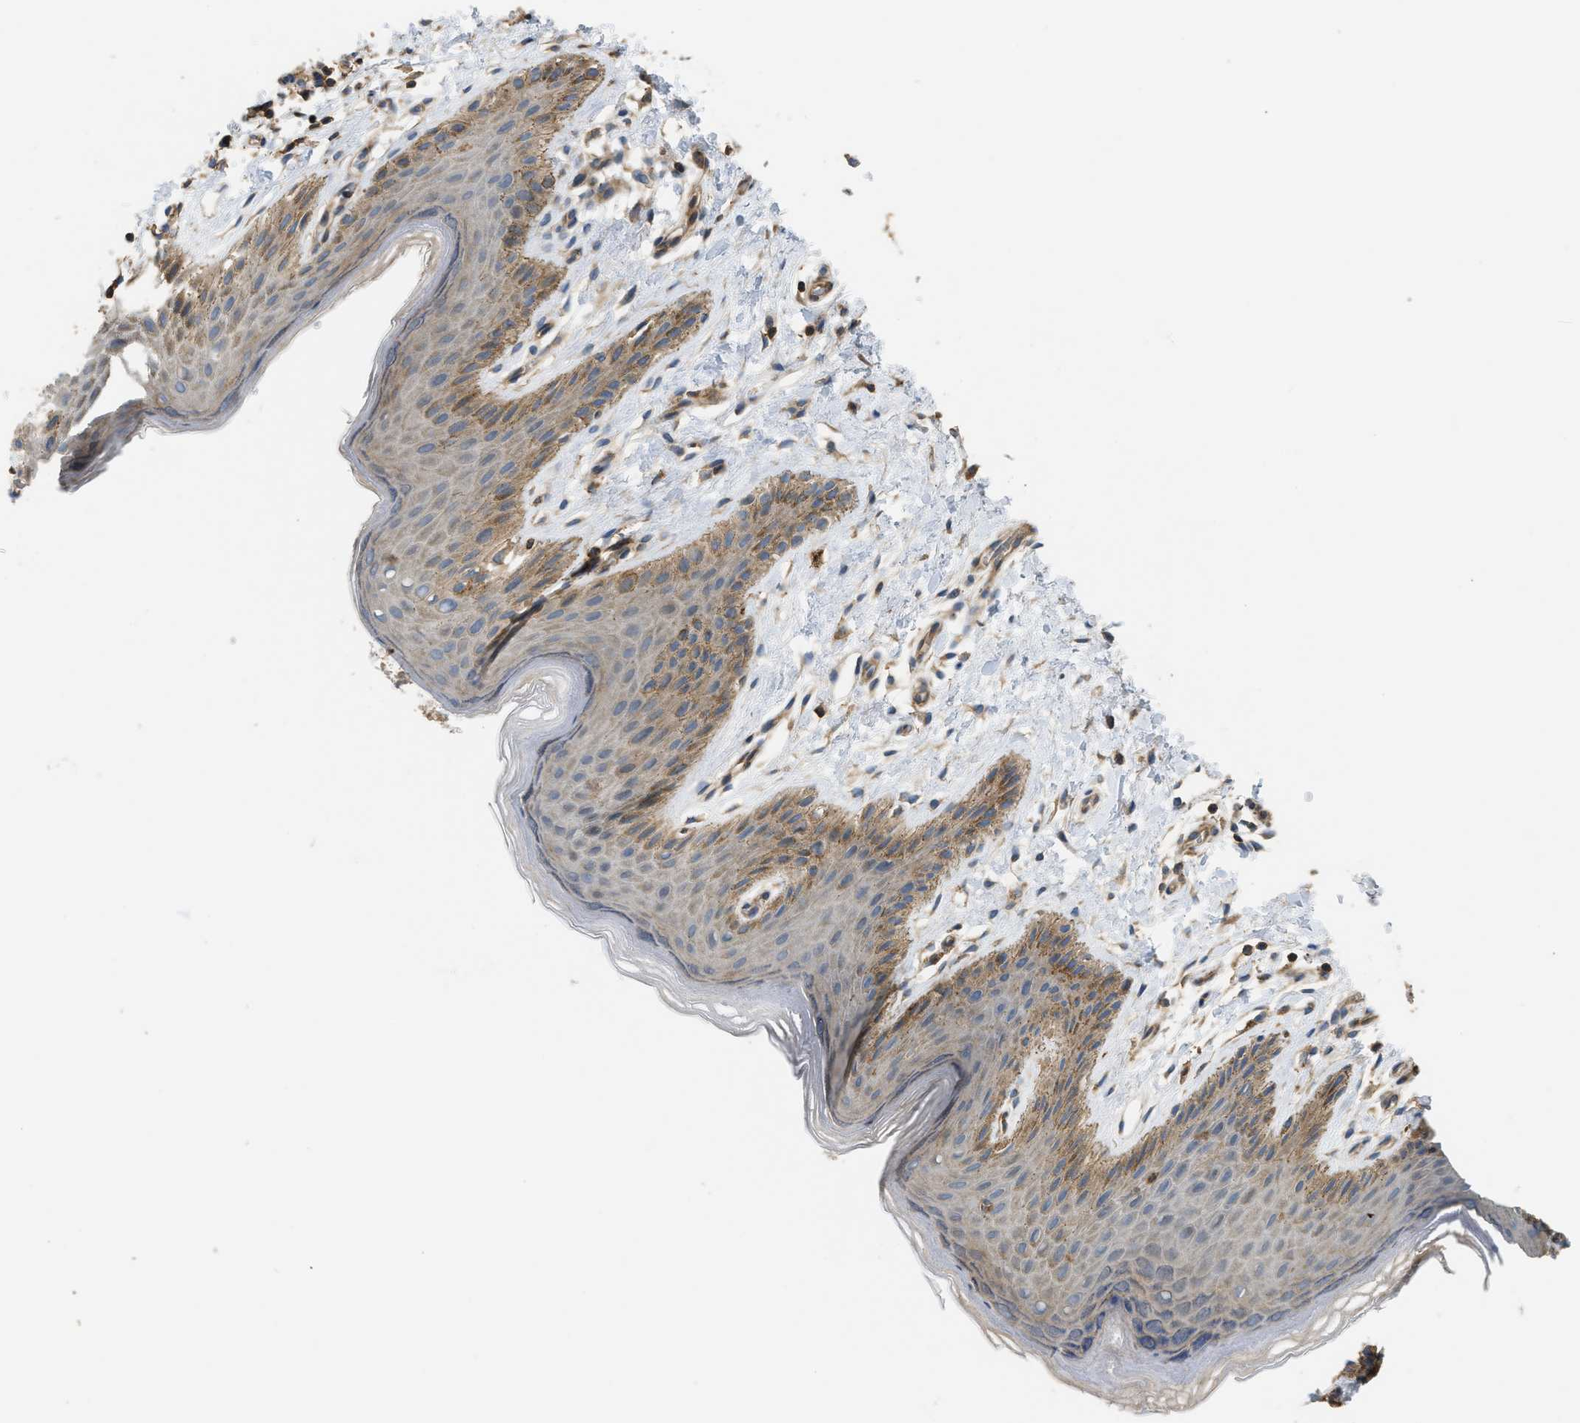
{"staining": {"intensity": "moderate", "quantity": "25%-75%", "location": "cytoplasmic/membranous"}, "tissue": "skin", "cell_type": "Epidermal cells", "image_type": "normal", "snomed": [{"axis": "morphology", "description": "Normal tissue, NOS"}, {"axis": "topography", "description": "Anal"}], "caption": "Immunohistochemical staining of normal skin exhibits 25%-75% levels of moderate cytoplasmic/membranous protein staining in approximately 25%-75% of epidermal cells. Immunohistochemistry stains the protein of interest in brown and the nuclei are stained blue.", "gene": "BTN3A2", "patient": {"sex": "male", "age": 44}}